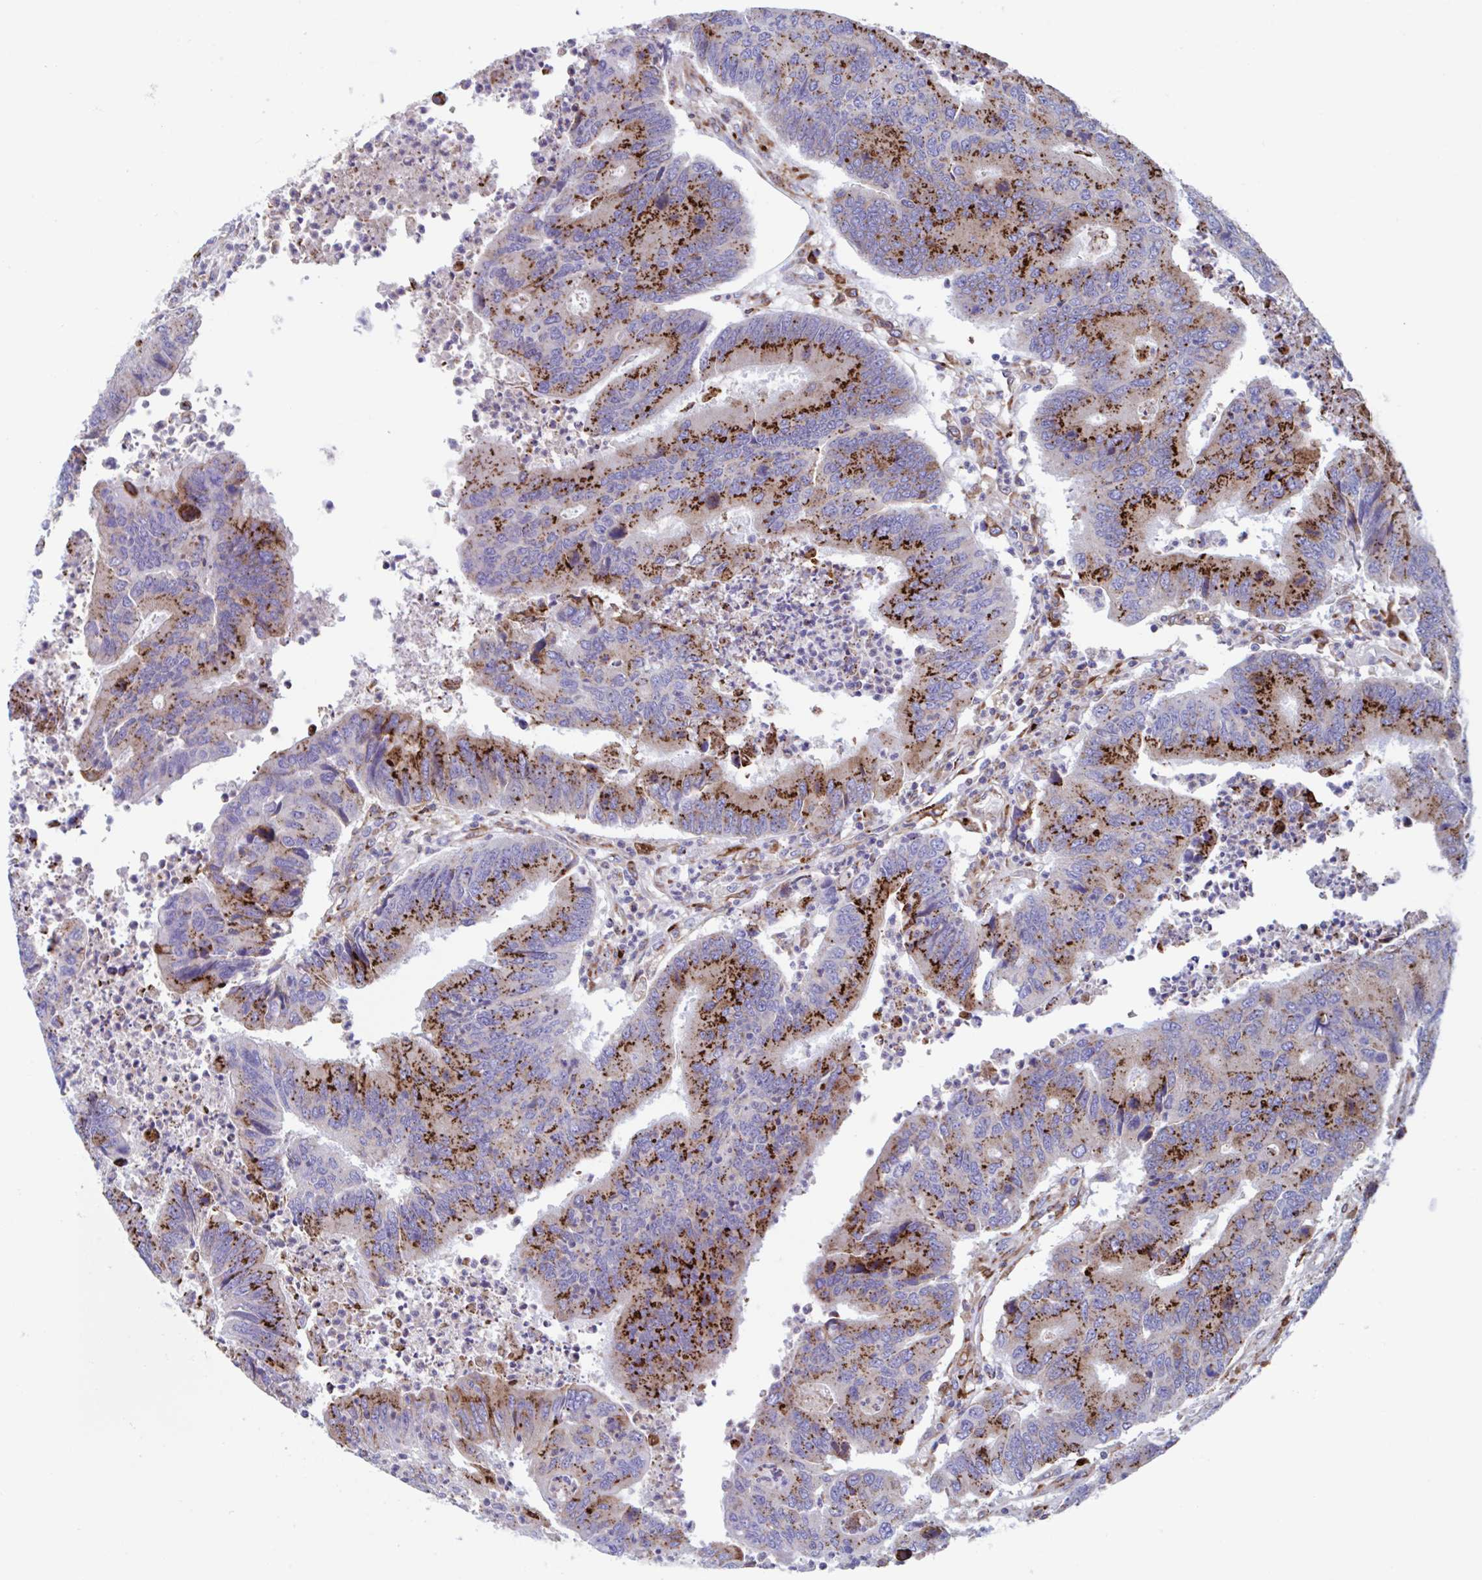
{"staining": {"intensity": "strong", "quantity": "25%-75%", "location": "cytoplasmic/membranous"}, "tissue": "colorectal cancer", "cell_type": "Tumor cells", "image_type": "cancer", "snomed": [{"axis": "morphology", "description": "Adenocarcinoma, NOS"}, {"axis": "topography", "description": "Colon"}], "caption": "Strong cytoplasmic/membranous expression is identified in approximately 25%-75% of tumor cells in colorectal cancer (adenocarcinoma).", "gene": "RFK", "patient": {"sex": "female", "age": 67}}